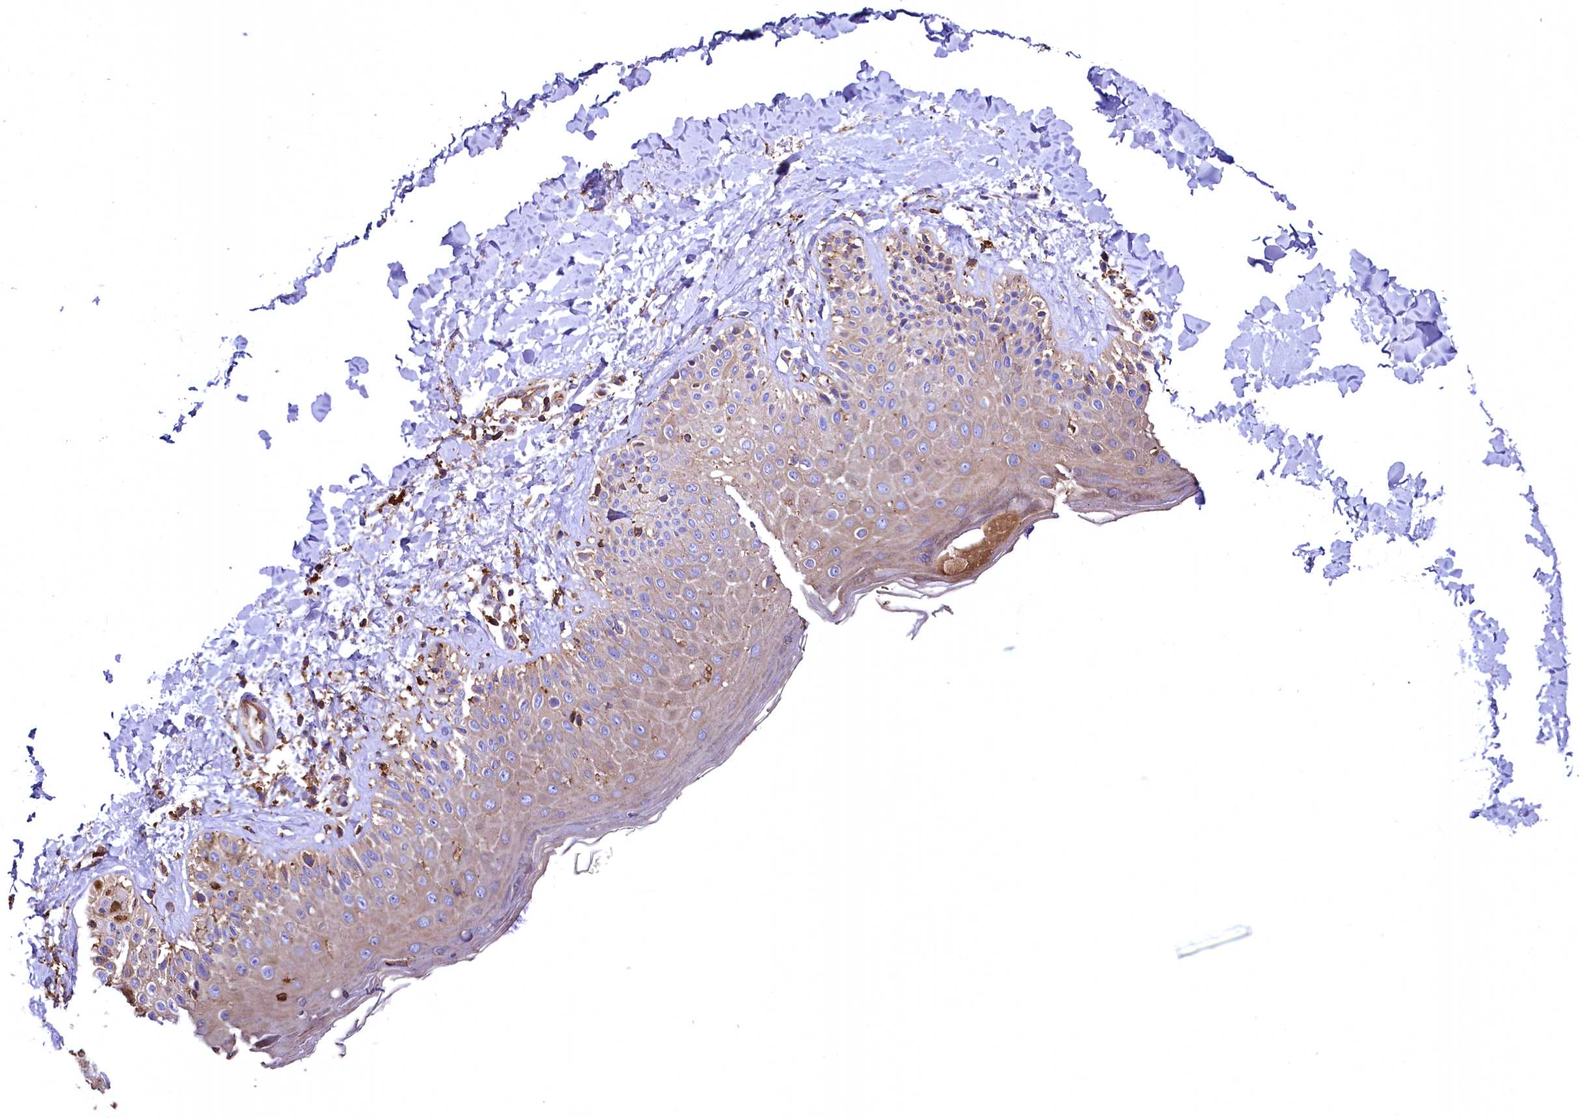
{"staining": {"intensity": "strong", "quantity": ">75%", "location": "cytoplasmic/membranous"}, "tissue": "skin", "cell_type": "Fibroblasts", "image_type": "normal", "snomed": [{"axis": "morphology", "description": "Normal tissue, NOS"}, {"axis": "topography", "description": "Skin"}], "caption": "Skin stained with IHC demonstrates strong cytoplasmic/membranous staining in about >75% of fibroblasts. (DAB IHC, brown staining for protein, blue staining for nuclei).", "gene": "RARS2", "patient": {"sex": "male", "age": 52}}